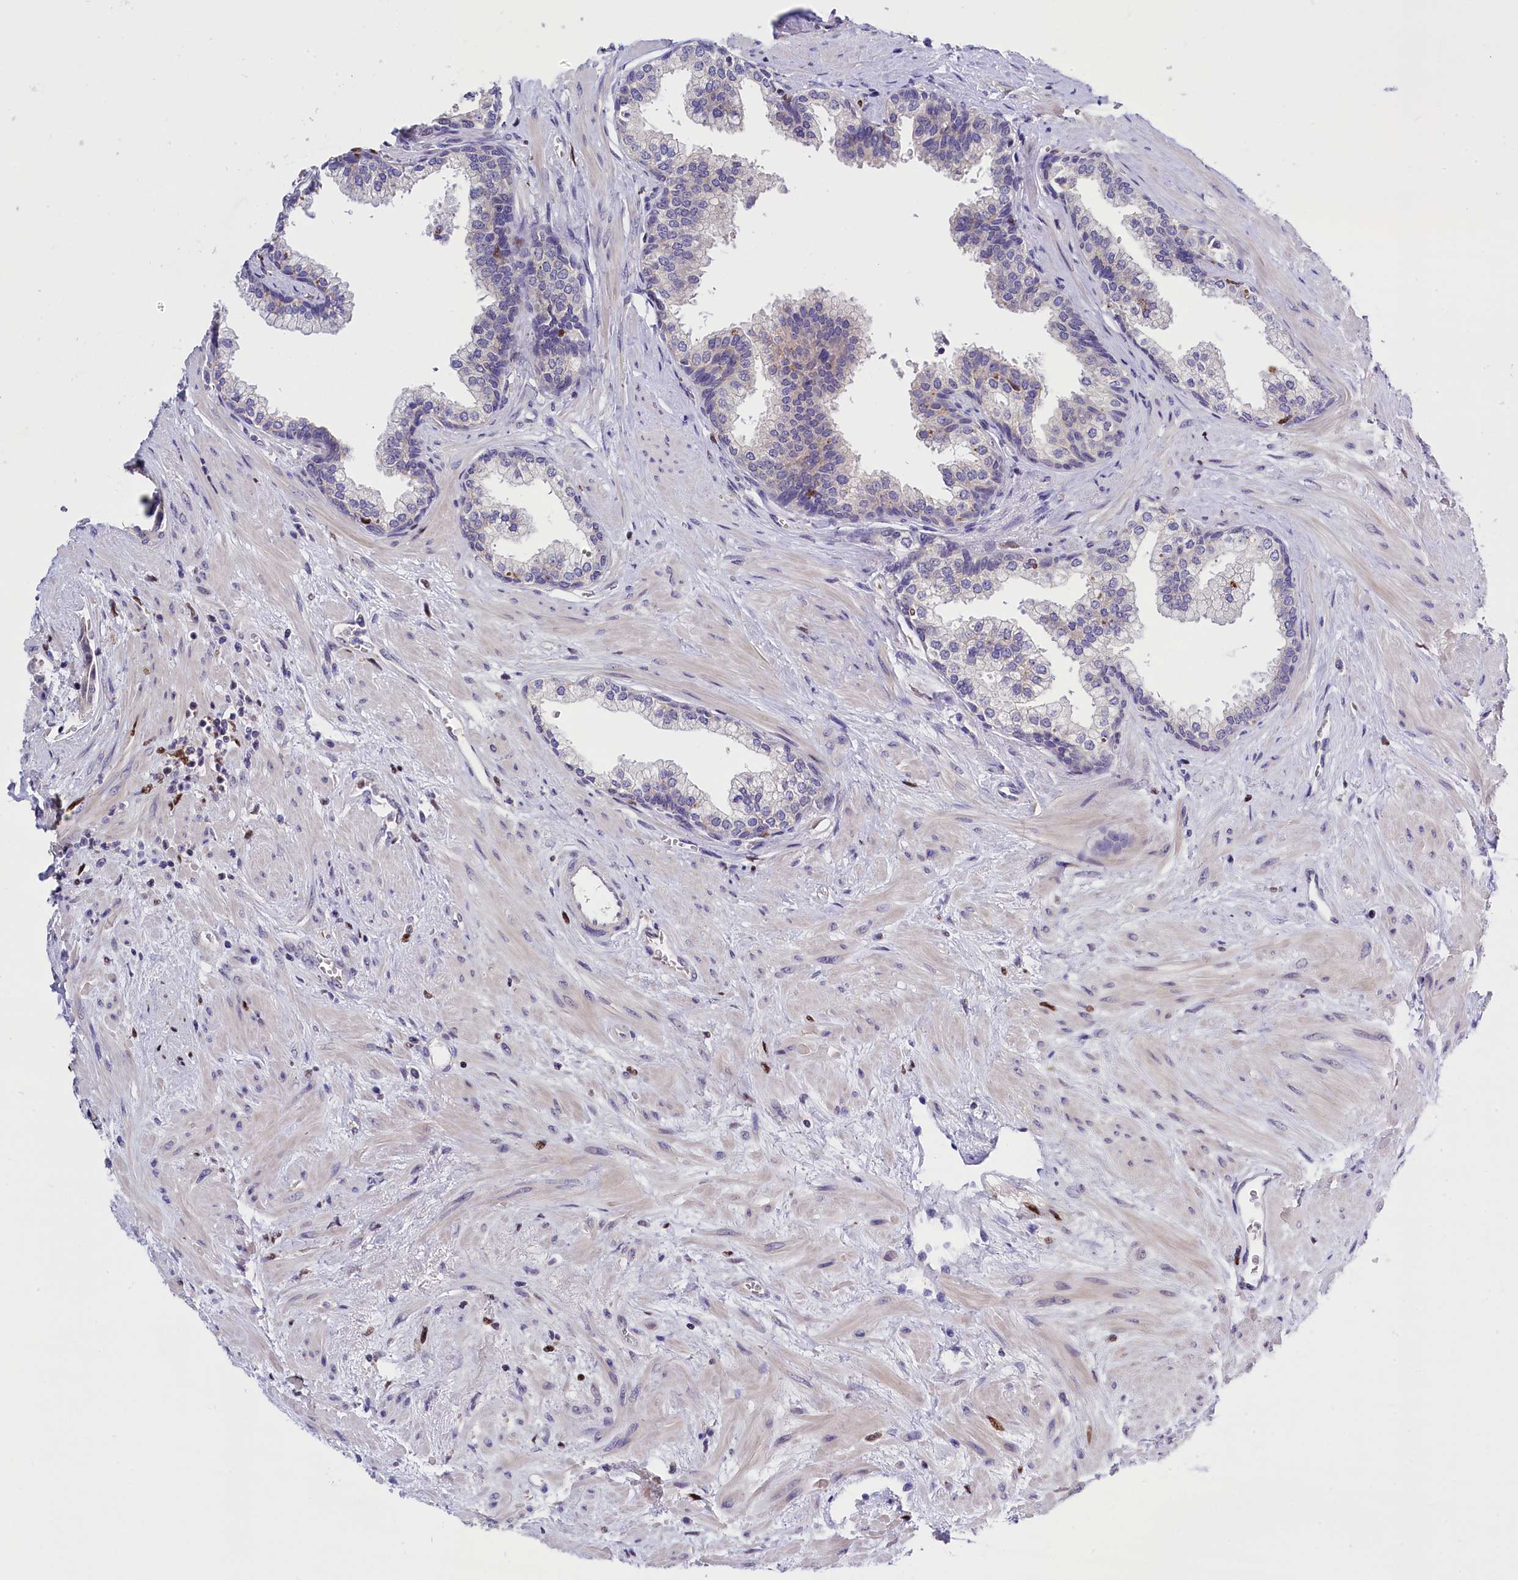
{"staining": {"intensity": "negative", "quantity": "none", "location": "none"}, "tissue": "prostate", "cell_type": "Glandular cells", "image_type": "normal", "snomed": [{"axis": "morphology", "description": "Normal tissue, NOS"}, {"axis": "topography", "description": "Prostate"}], "caption": "Glandular cells show no significant positivity in benign prostate. (Stains: DAB IHC with hematoxylin counter stain, Microscopy: brightfield microscopy at high magnification).", "gene": "BTBD9", "patient": {"sex": "male", "age": 57}}